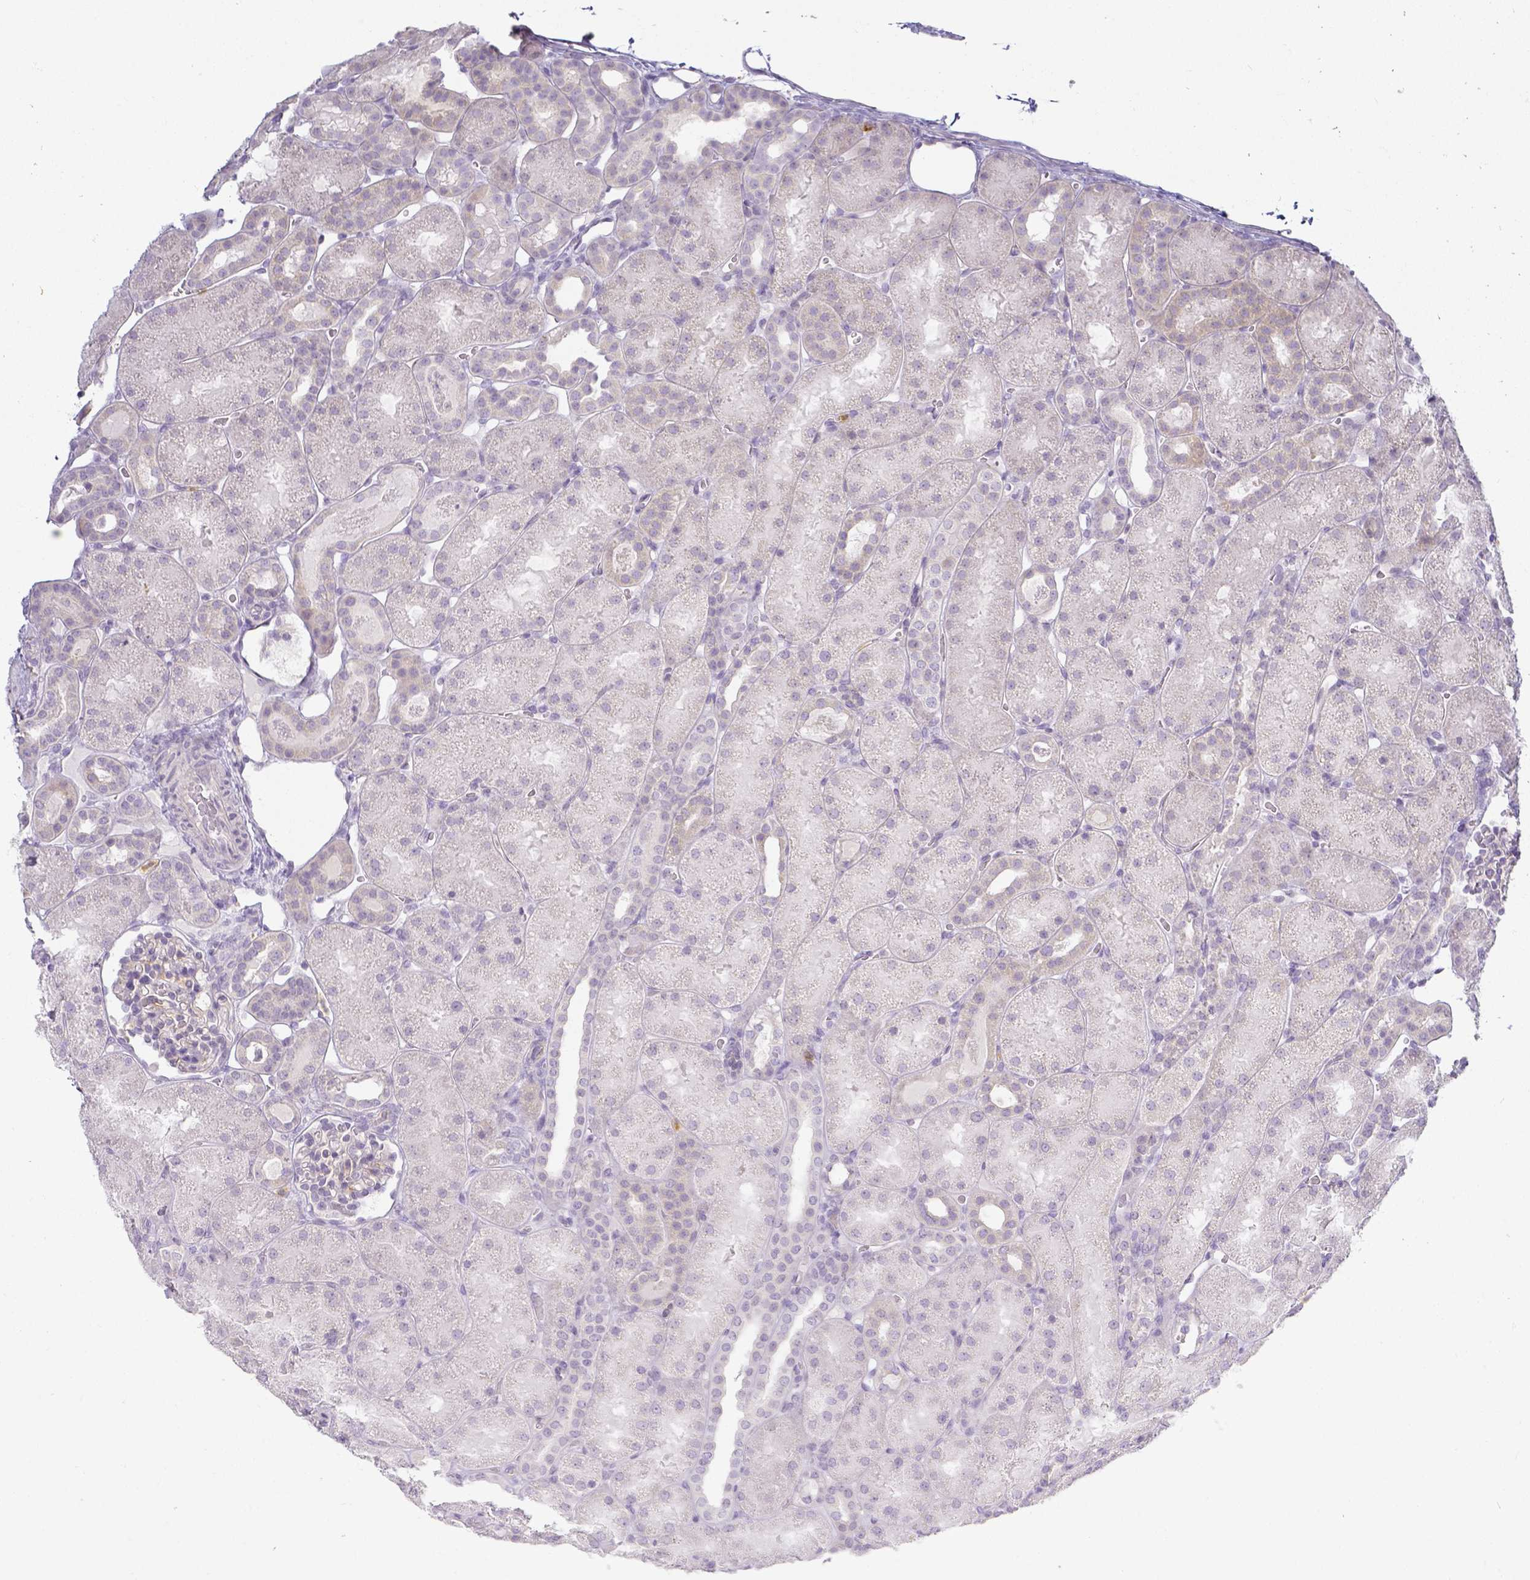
{"staining": {"intensity": "moderate", "quantity": "<25%", "location": "cytoplasmic/membranous"}, "tissue": "kidney", "cell_type": "Cells in glomeruli", "image_type": "normal", "snomed": [{"axis": "morphology", "description": "Normal tissue, NOS"}, {"axis": "topography", "description": "Kidney"}], "caption": "The histopathology image displays a brown stain indicating the presence of a protein in the cytoplasmic/membranous of cells in glomeruli in kidney. (DAB = brown stain, brightfield microscopy at high magnification).", "gene": "KCNH1", "patient": {"sex": "male", "age": 2}}